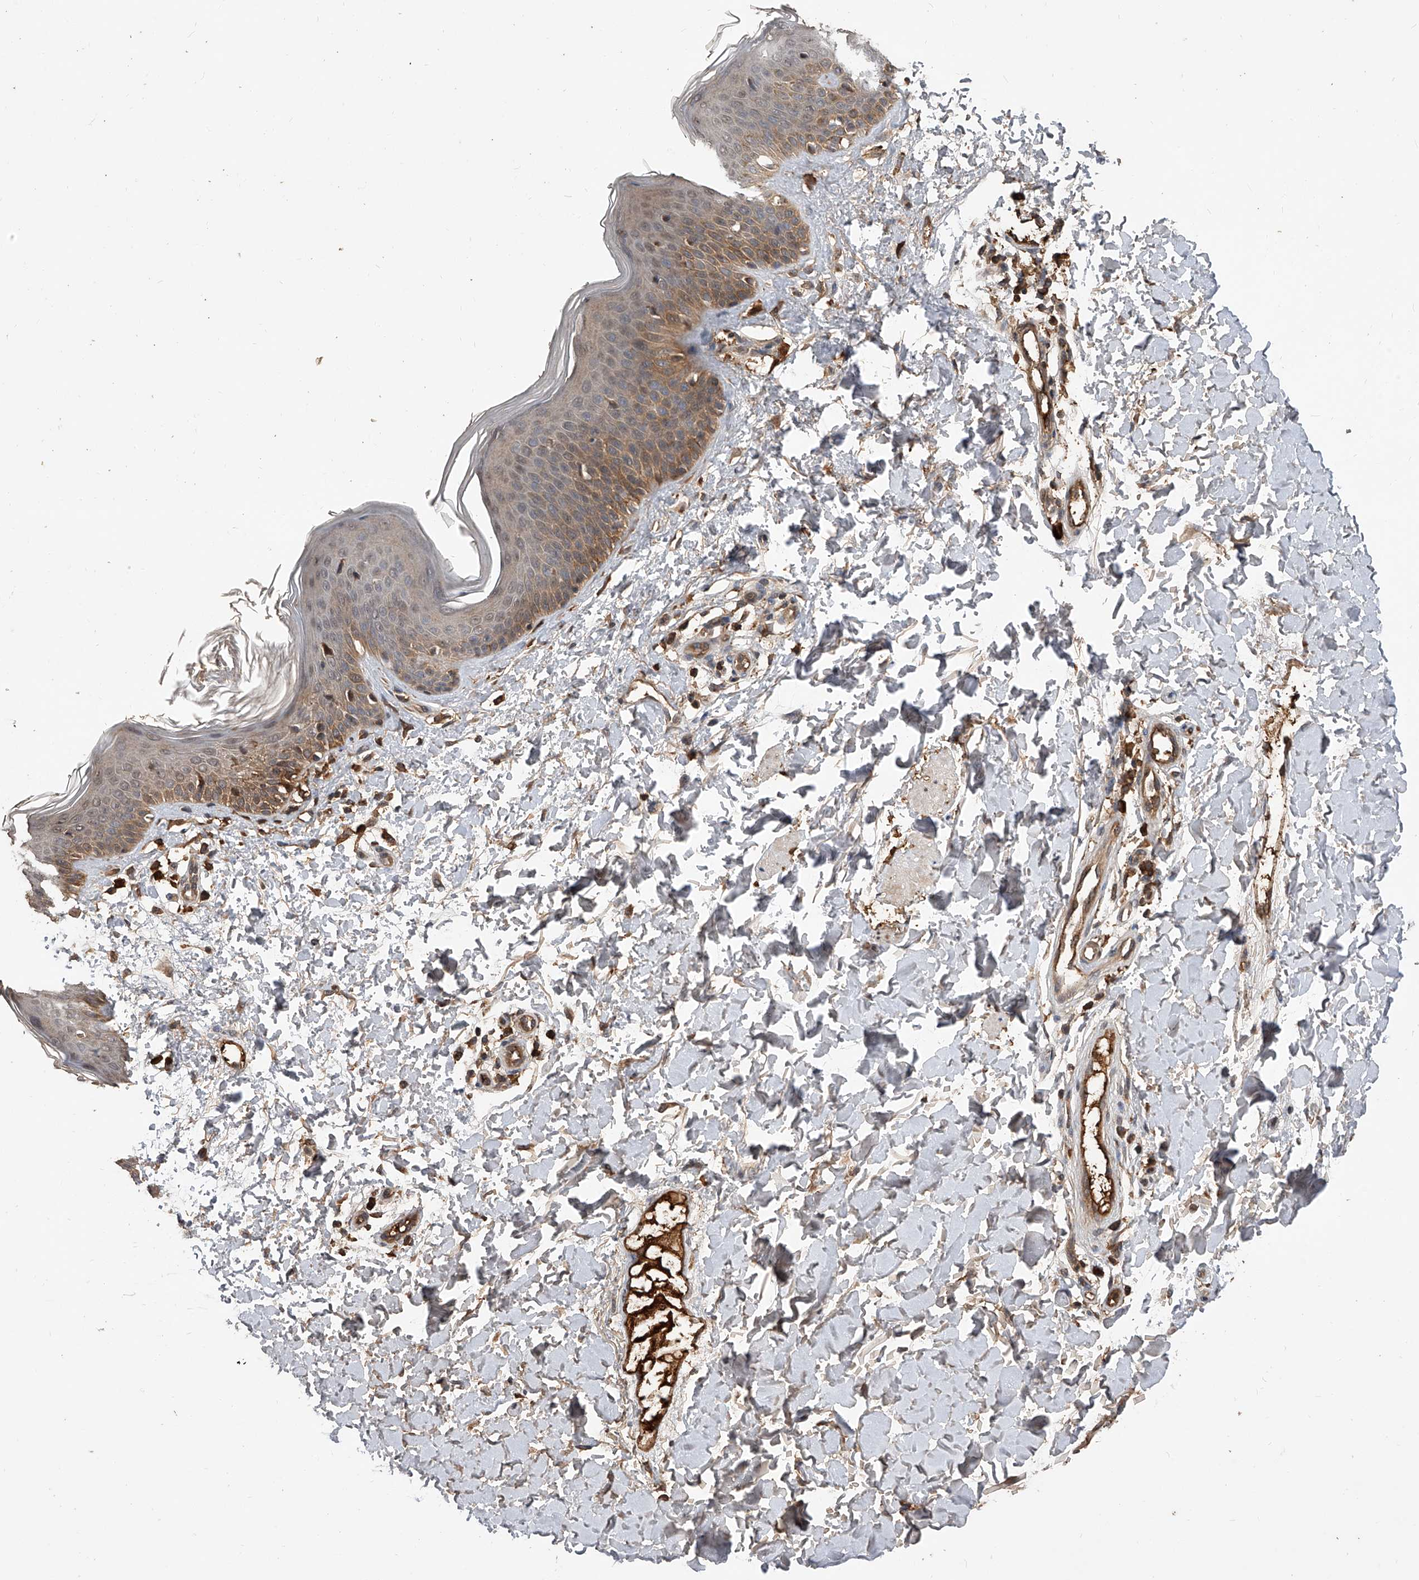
{"staining": {"intensity": "moderate", "quantity": ">75%", "location": "cytoplasmic/membranous"}, "tissue": "skin", "cell_type": "Fibroblasts", "image_type": "normal", "snomed": [{"axis": "morphology", "description": "Normal tissue, NOS"}, {"axis": "topography", "description": "Skin"}], "caption": "This is an image of IHC staining of benign skin, which shows moderate positivity in the cytoplasmic/membranous of fibroblasts.", "gene": "CFAP410", "patient": {"sex": "male", "age": 37}}